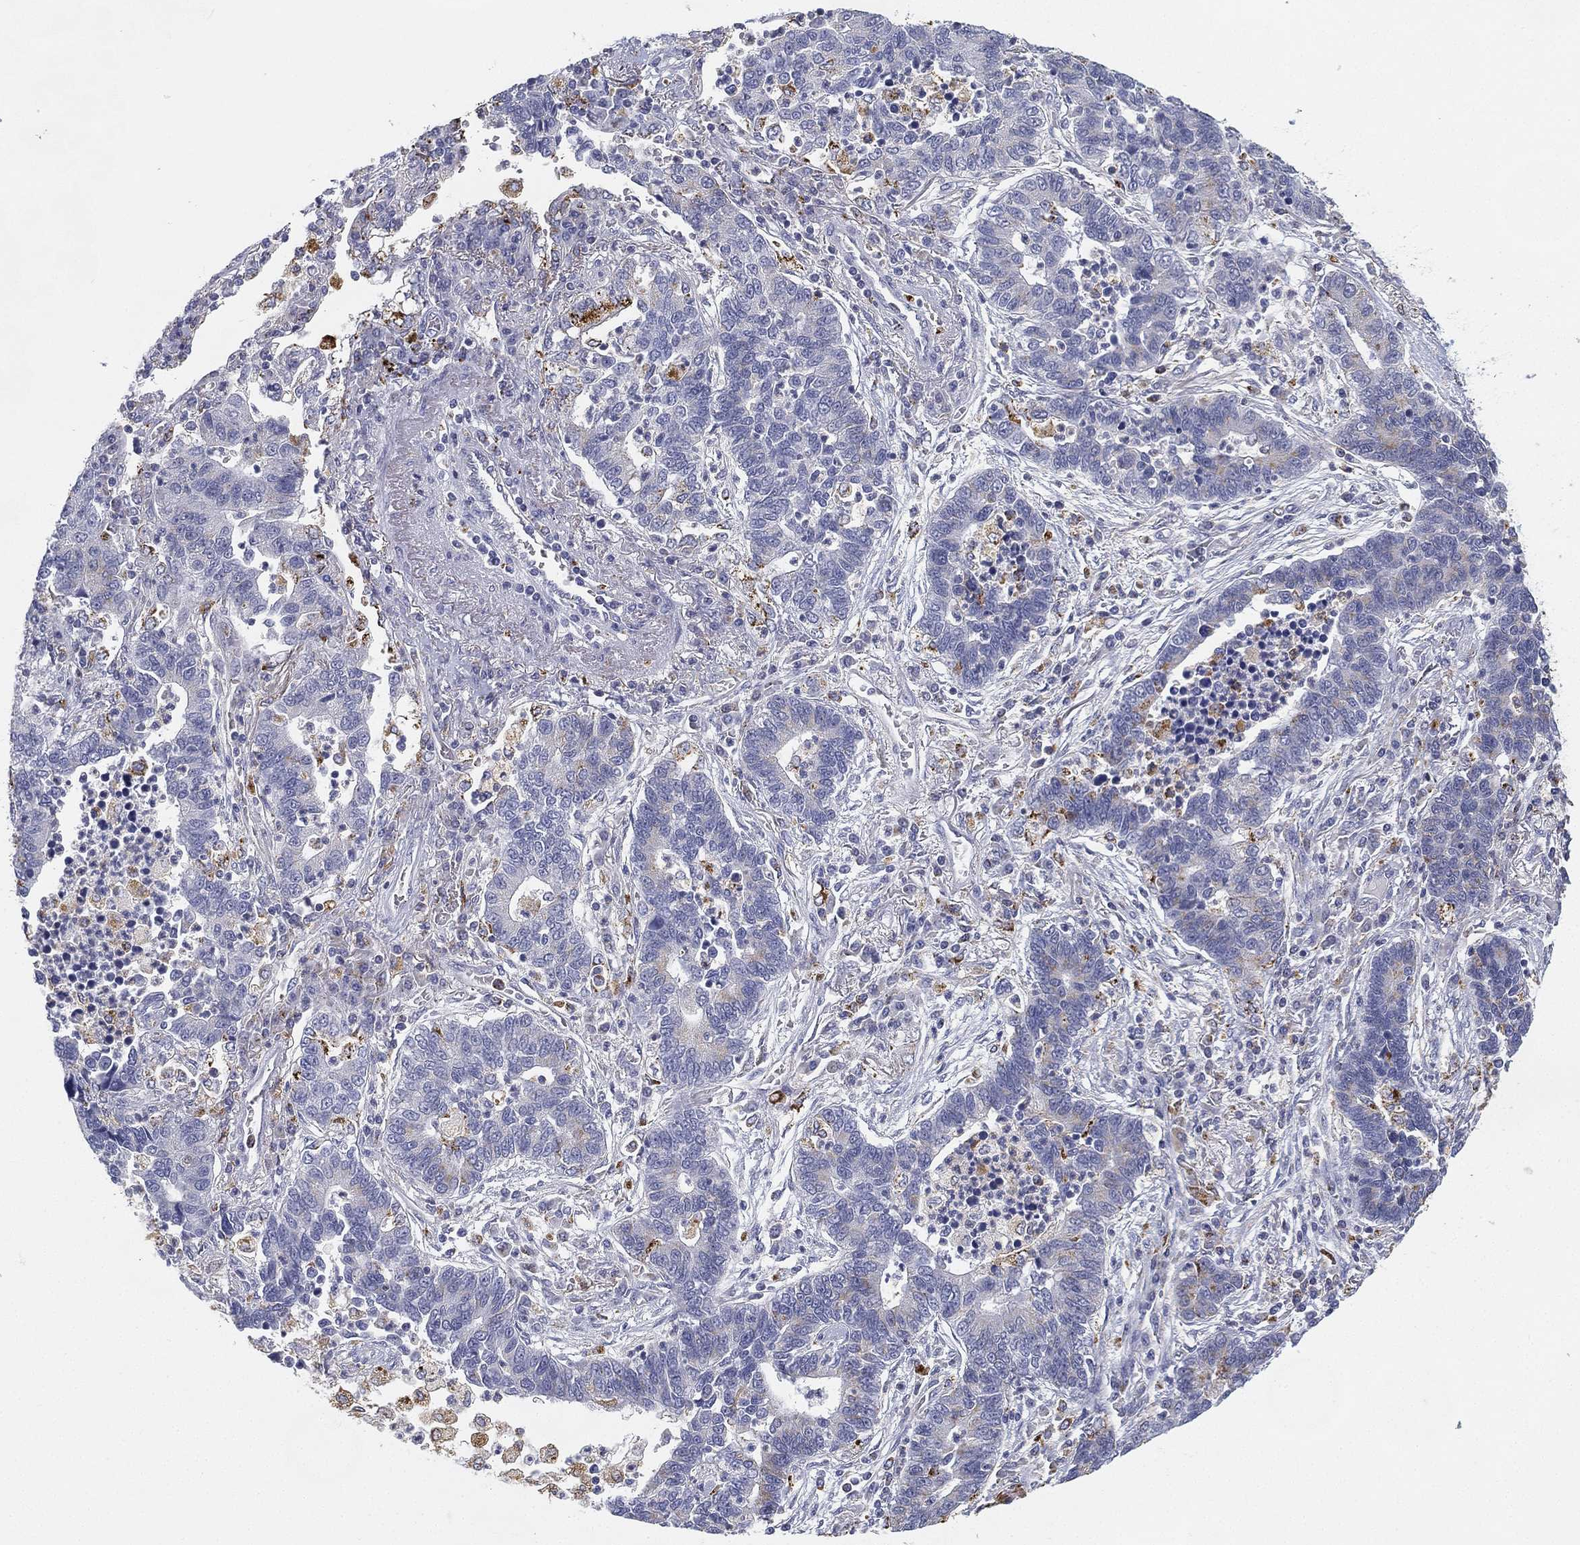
{"staining": {"intensity": "negative", "quantity": "none", "location": "none"}, "tissue": "lung cancer", "cell_type": "Tumor cells", "image_type": "cancer", "snomed": [{"axis": "morphology", "description": "Adenocarcinoma, NOS"}, {"axis": "topography", "description": "Lung"}], "caption": "IHC of lung cancer demonstrates no expression in tumor cells.", "gene": "NPC2", "patient": {"sex": "female", "age": 57}}